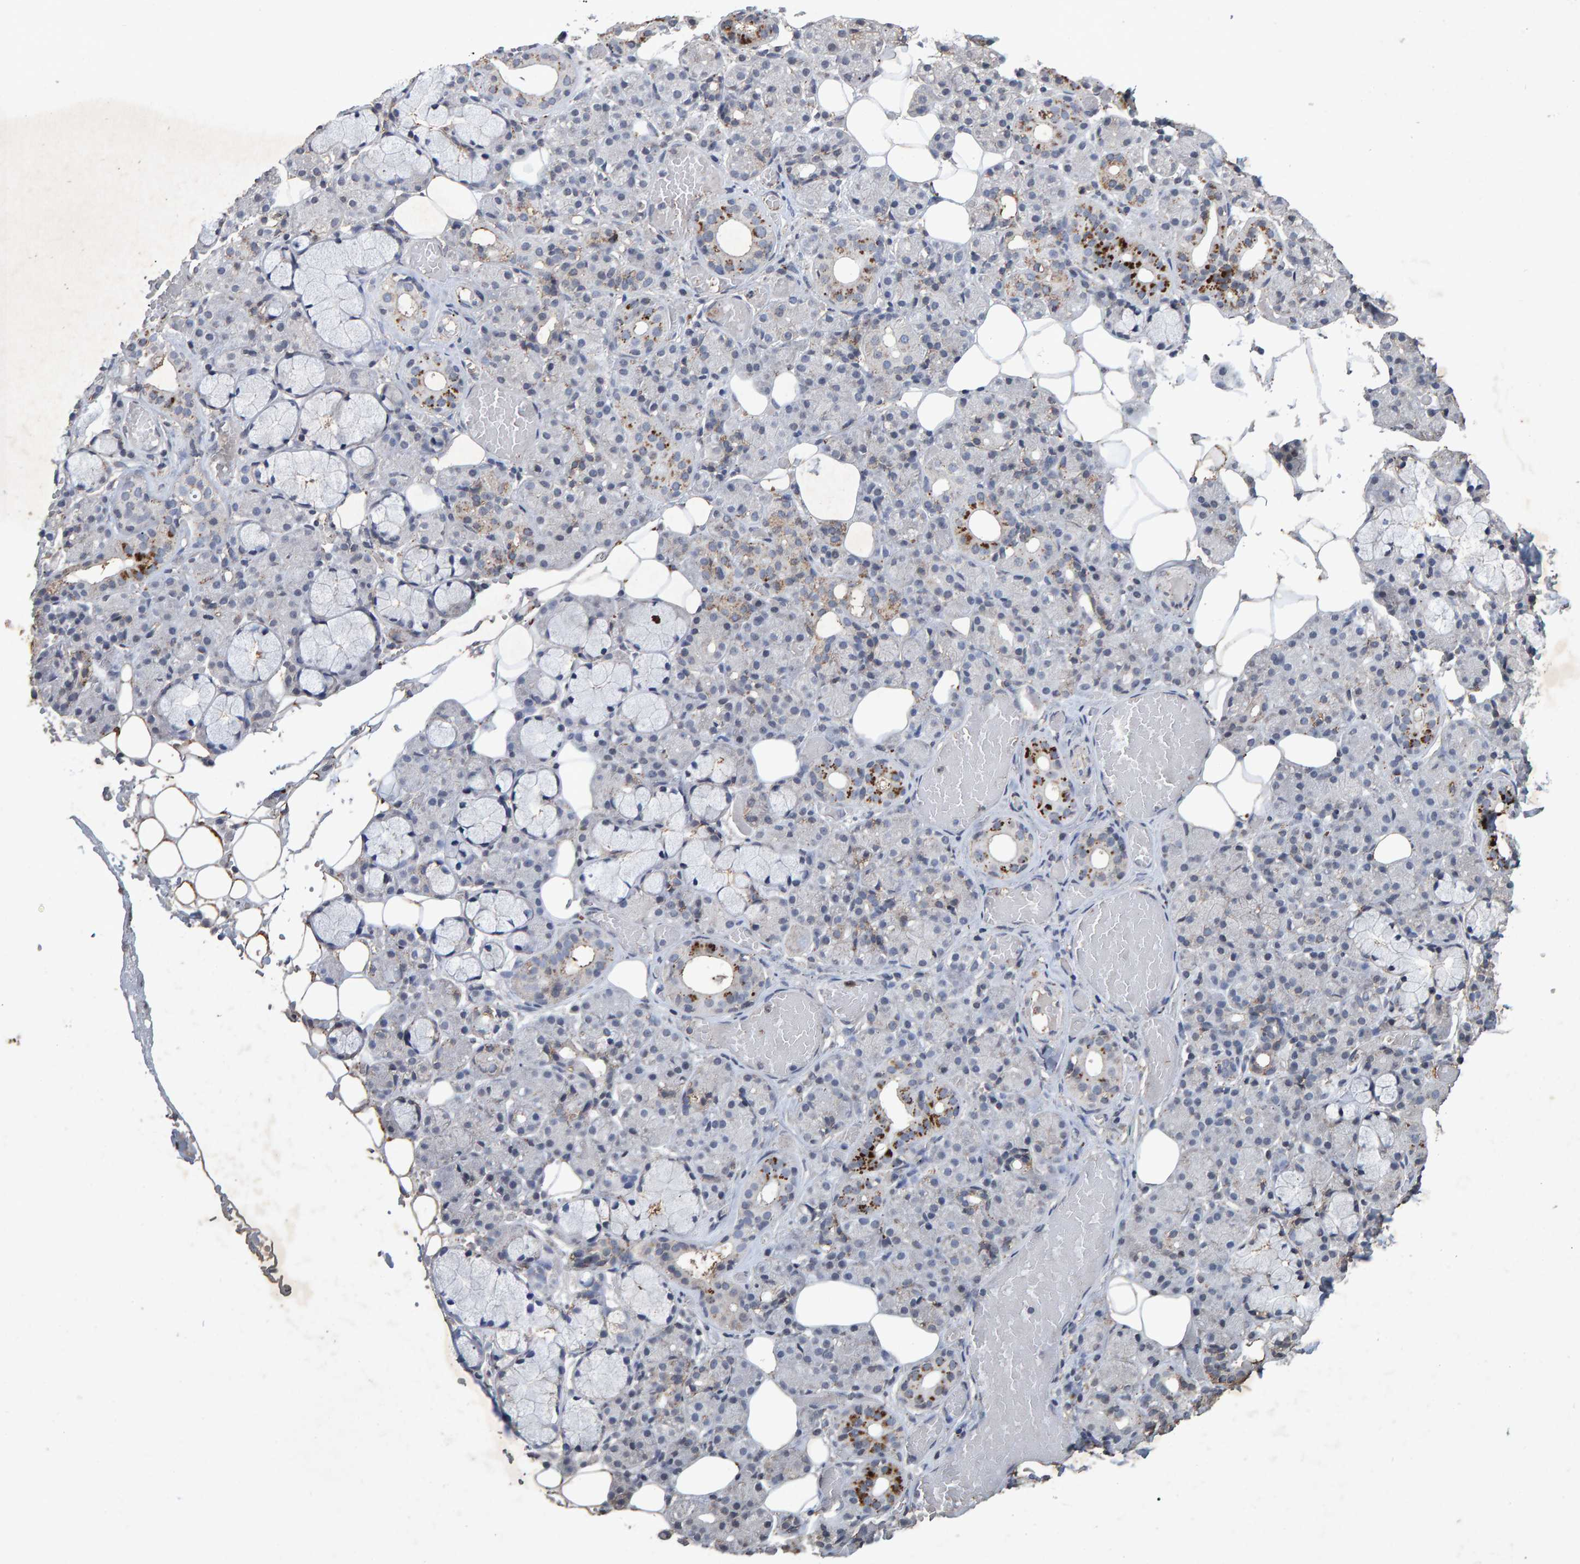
{"staining": {"intensity": "moderate", "quantity": "<25%", "location": "cytoplasmic/membranous"}, "tissue": "salivary gland", "cell_type": "Glandular cells", "image_type": "normal", "snomed": [{"axis": "morphology", "description": "Normal tissue, NOS"}, {"axis": "topography", "description": "Salivary gland"}], "caption": "Protein staining of normal salivary gland displays moderate cytoplasmic/membranous positivity in about <25% of glandular cells.", "gene": "GALC", "patient": {"sex": "male", "age": 63}}